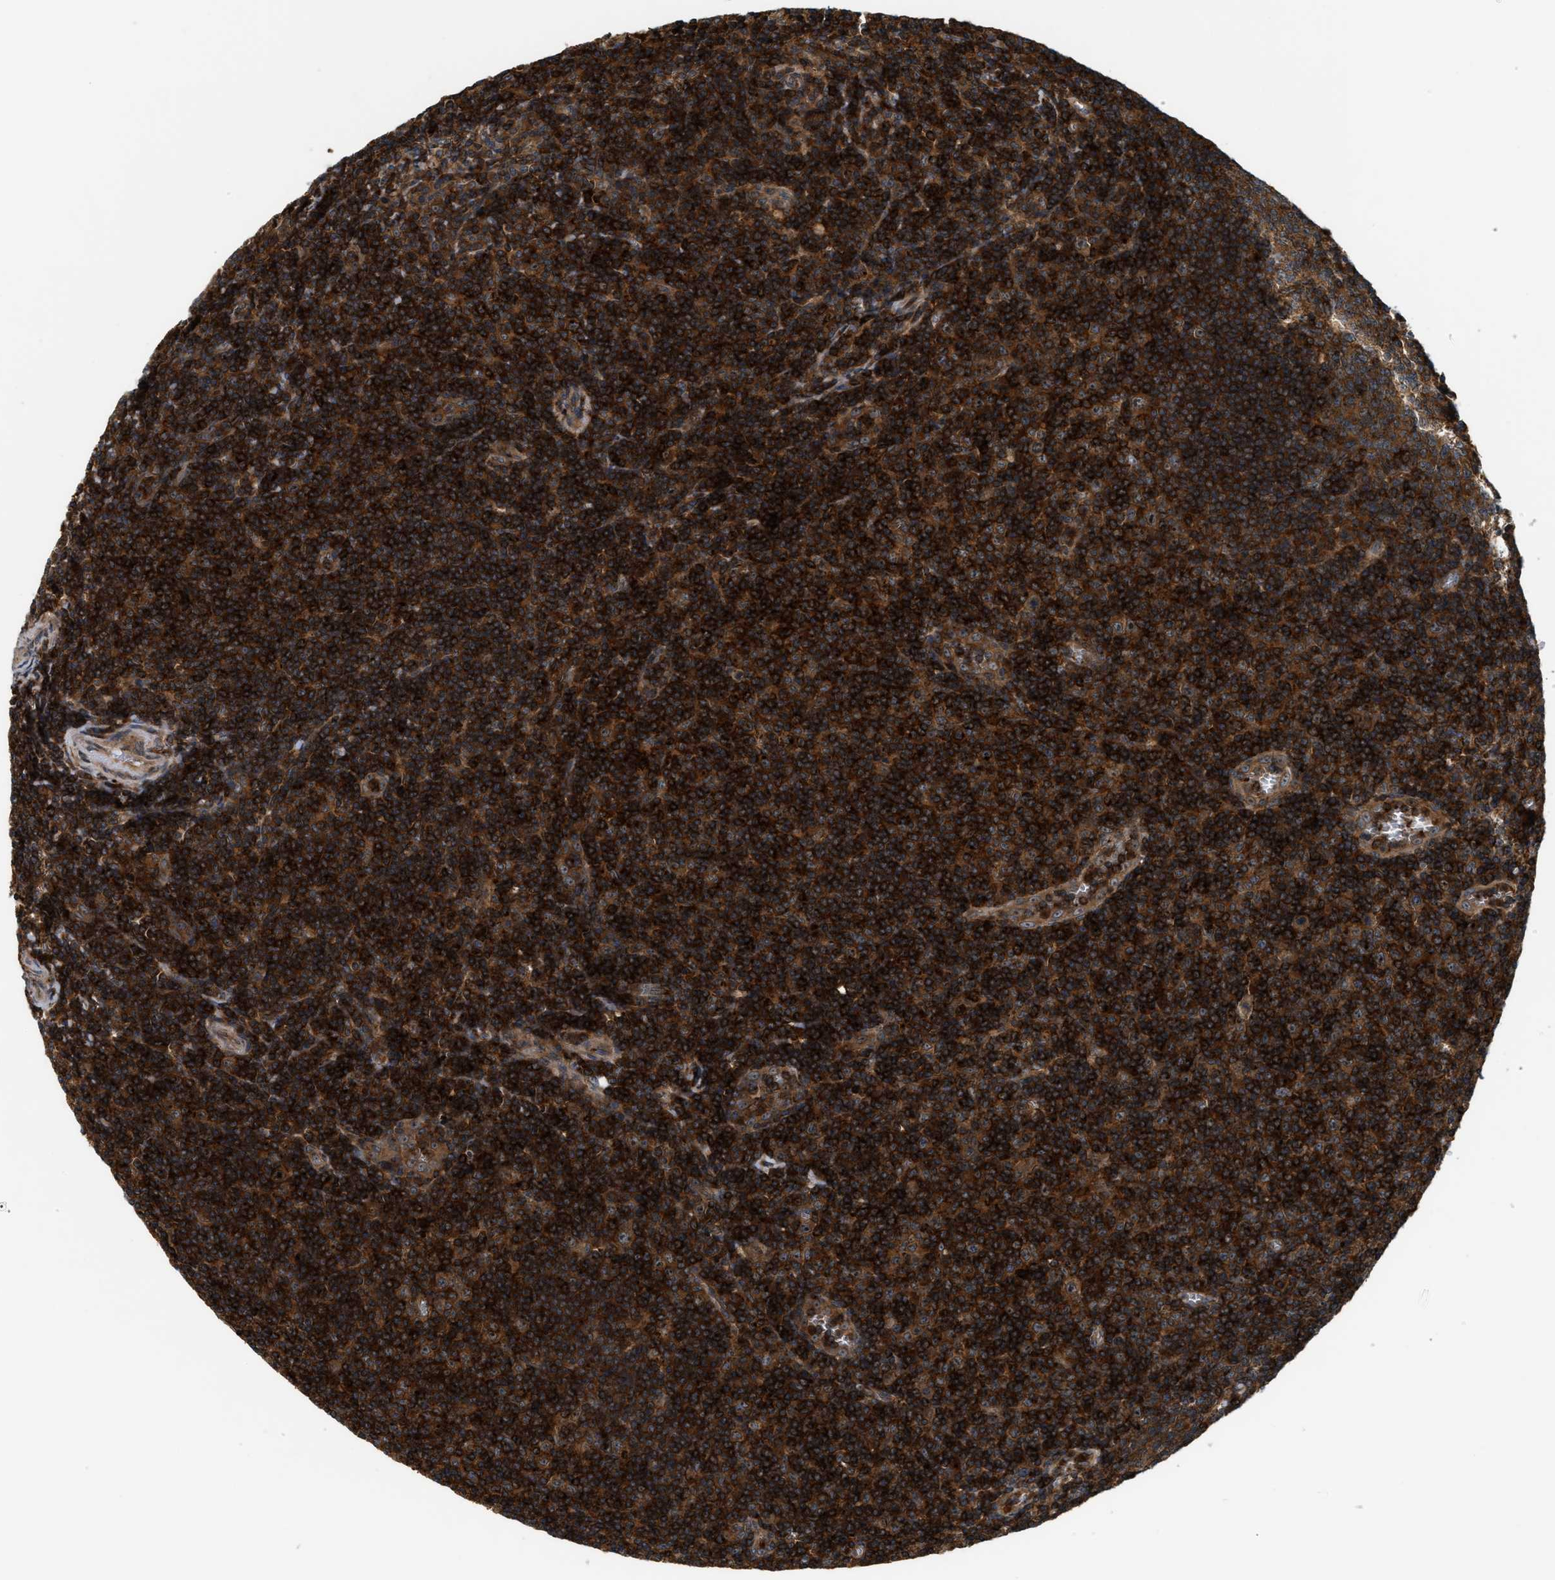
{"staining": {"intensity": "strong", "quantity": ">75%", "location": "cytoplasmic/membranous"}, "tissue": "tonsil", "cell_type": "Germinal center cells", "image_type": "normal", "snomed": [{"axis": "morphology", "description": "Normal tissue, NOS"}, {"axis": "topography", "description": "Tonsil"}], "caption": "Tonsil stained for a protein displays strong cytoplasmic/membranous positivity in germinal center cells. The staining was performed using DAB (3,3'-diaminobenzidine) to visualize the protein expression in brown, while the nuclei were stained in blue with hematoxylin (Magnification: 20x).", "gene": "SNX5", "patient": {"sex": "male", "age": 37}}